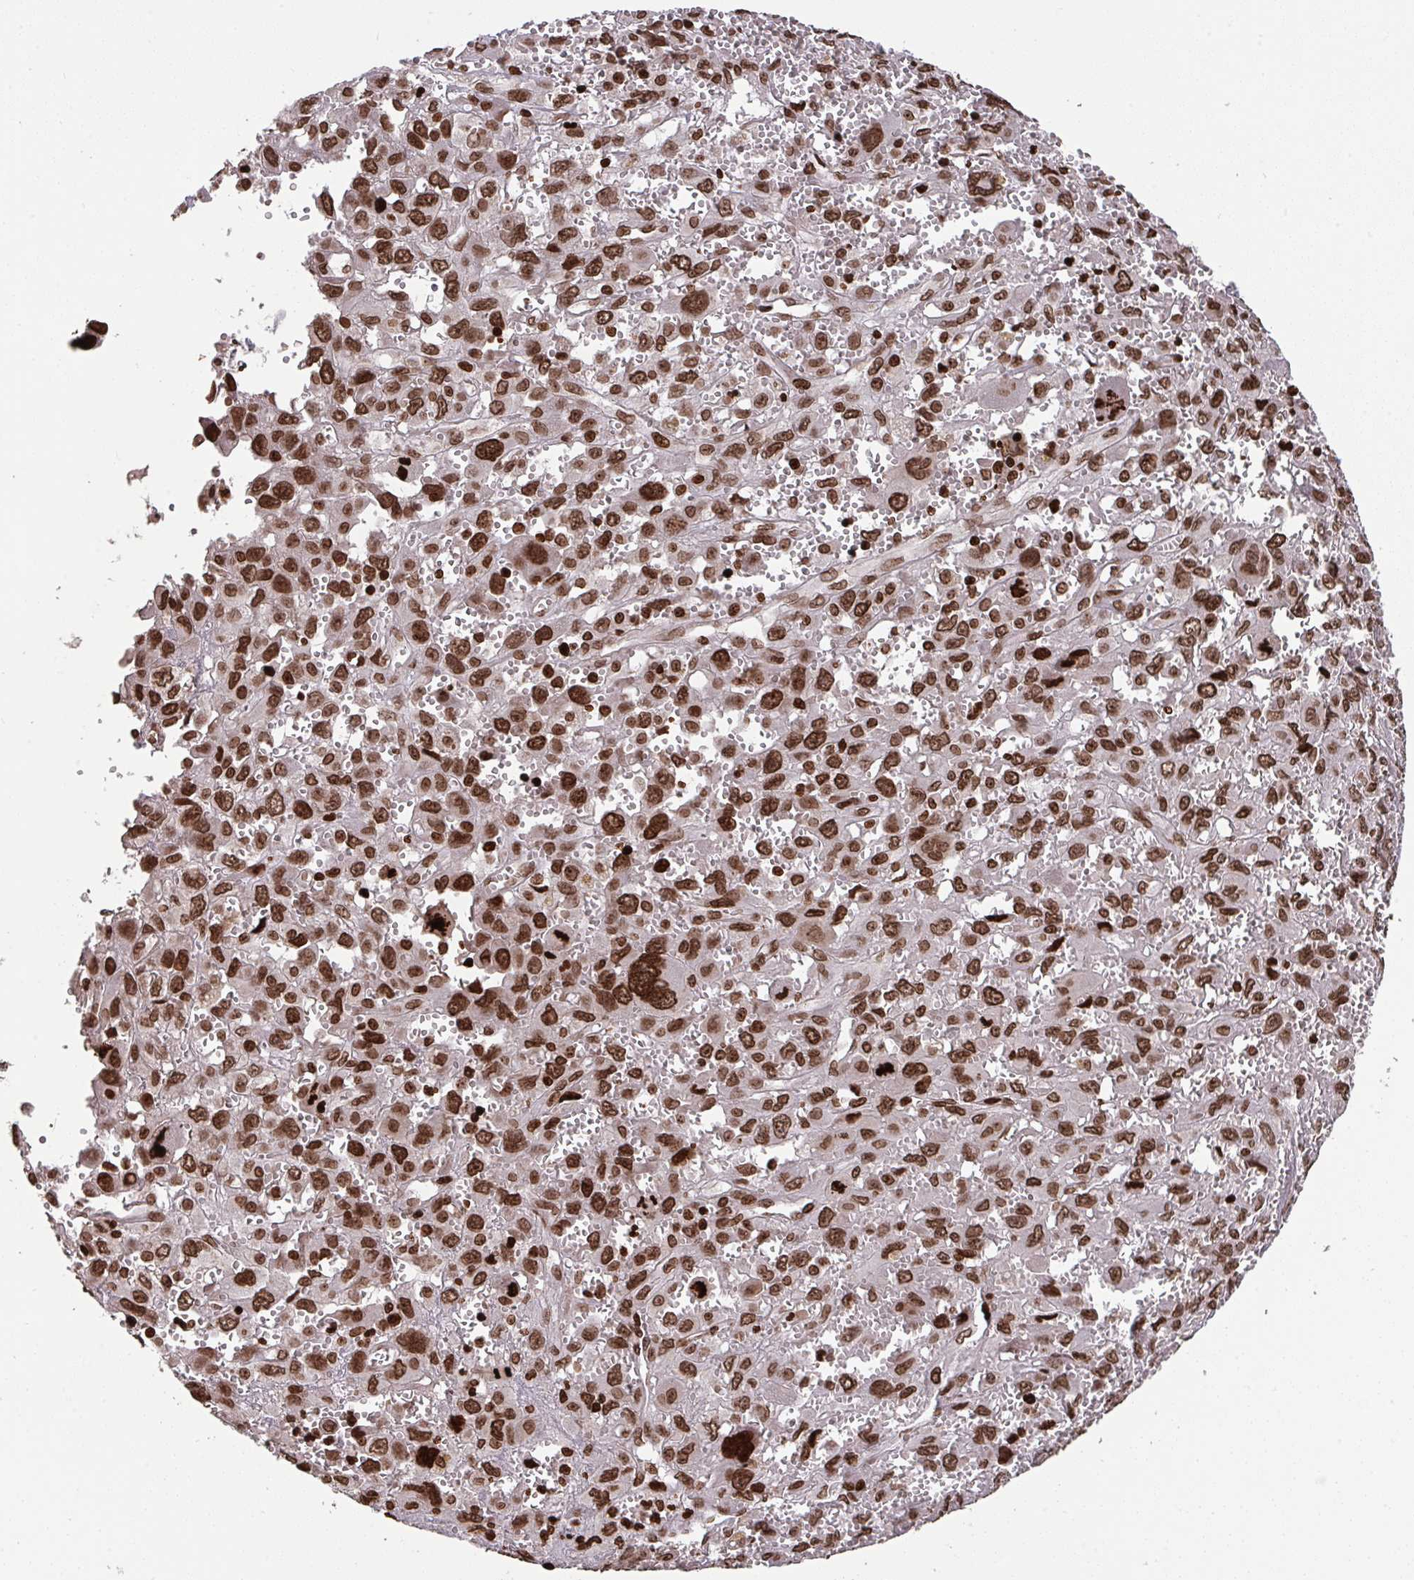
{"staining": {"intensity": "strong", "quantity": ">75%", "location": "nuclear"}, "tissue": "pancreatic cancer", "cell_type": "Tumor cells", "image_type": "cancer", "snomed": [{"axis": "morphology", "description": "Adenocarcinoma, NOS"}, {"axis": "topography", "description": "Pancreas"}], "caption": "A brown stain labels strong nuclear positivity of a protein in adenocarcinoma (pancreatic) tumor cells.", "gene": "NIP7", "patient": {"sex": "female", "age": 47}}